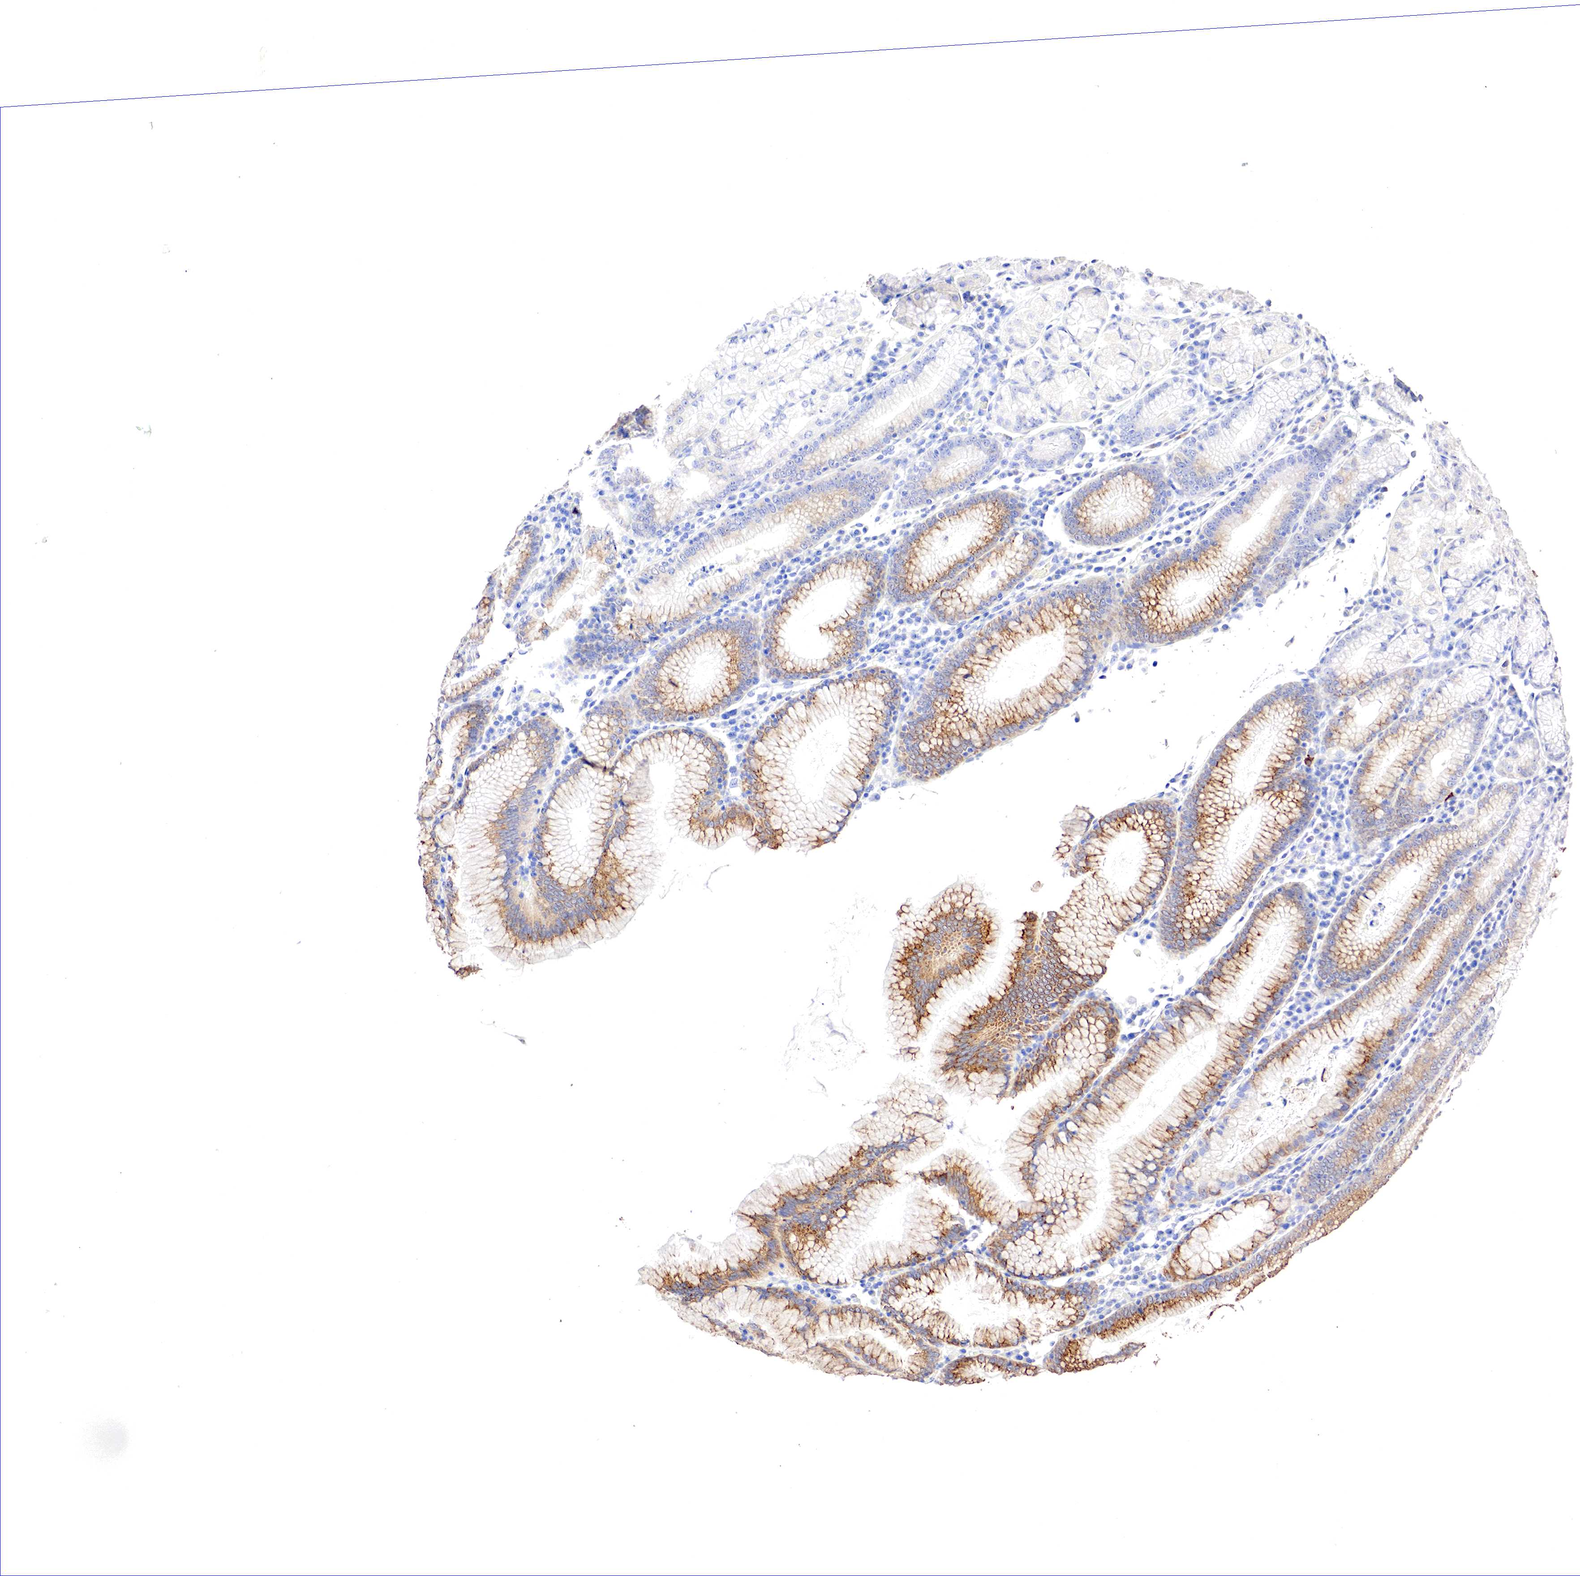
{"staining": {"intensity": "moderate", "quantity": "25%-75%", "location": "cytoplasmic/membranous"}, "tissue": "stomach", "cell_type": "Glandular cells", "image_type": "normal", "snomed": [{"axis": "morphology", "description": "Normal tissue, NOS"}, {"axis": "topography", "description": "Stomach, lower"}], "caption": "Immunohistochemical staining of unremarkable stomach demonstrates moderate cytoplasmic/membranous protein staining in about 25%-75% of glandular cells.", "gene": "GATA1", "patient": {"sex": "female", "age": 43}}